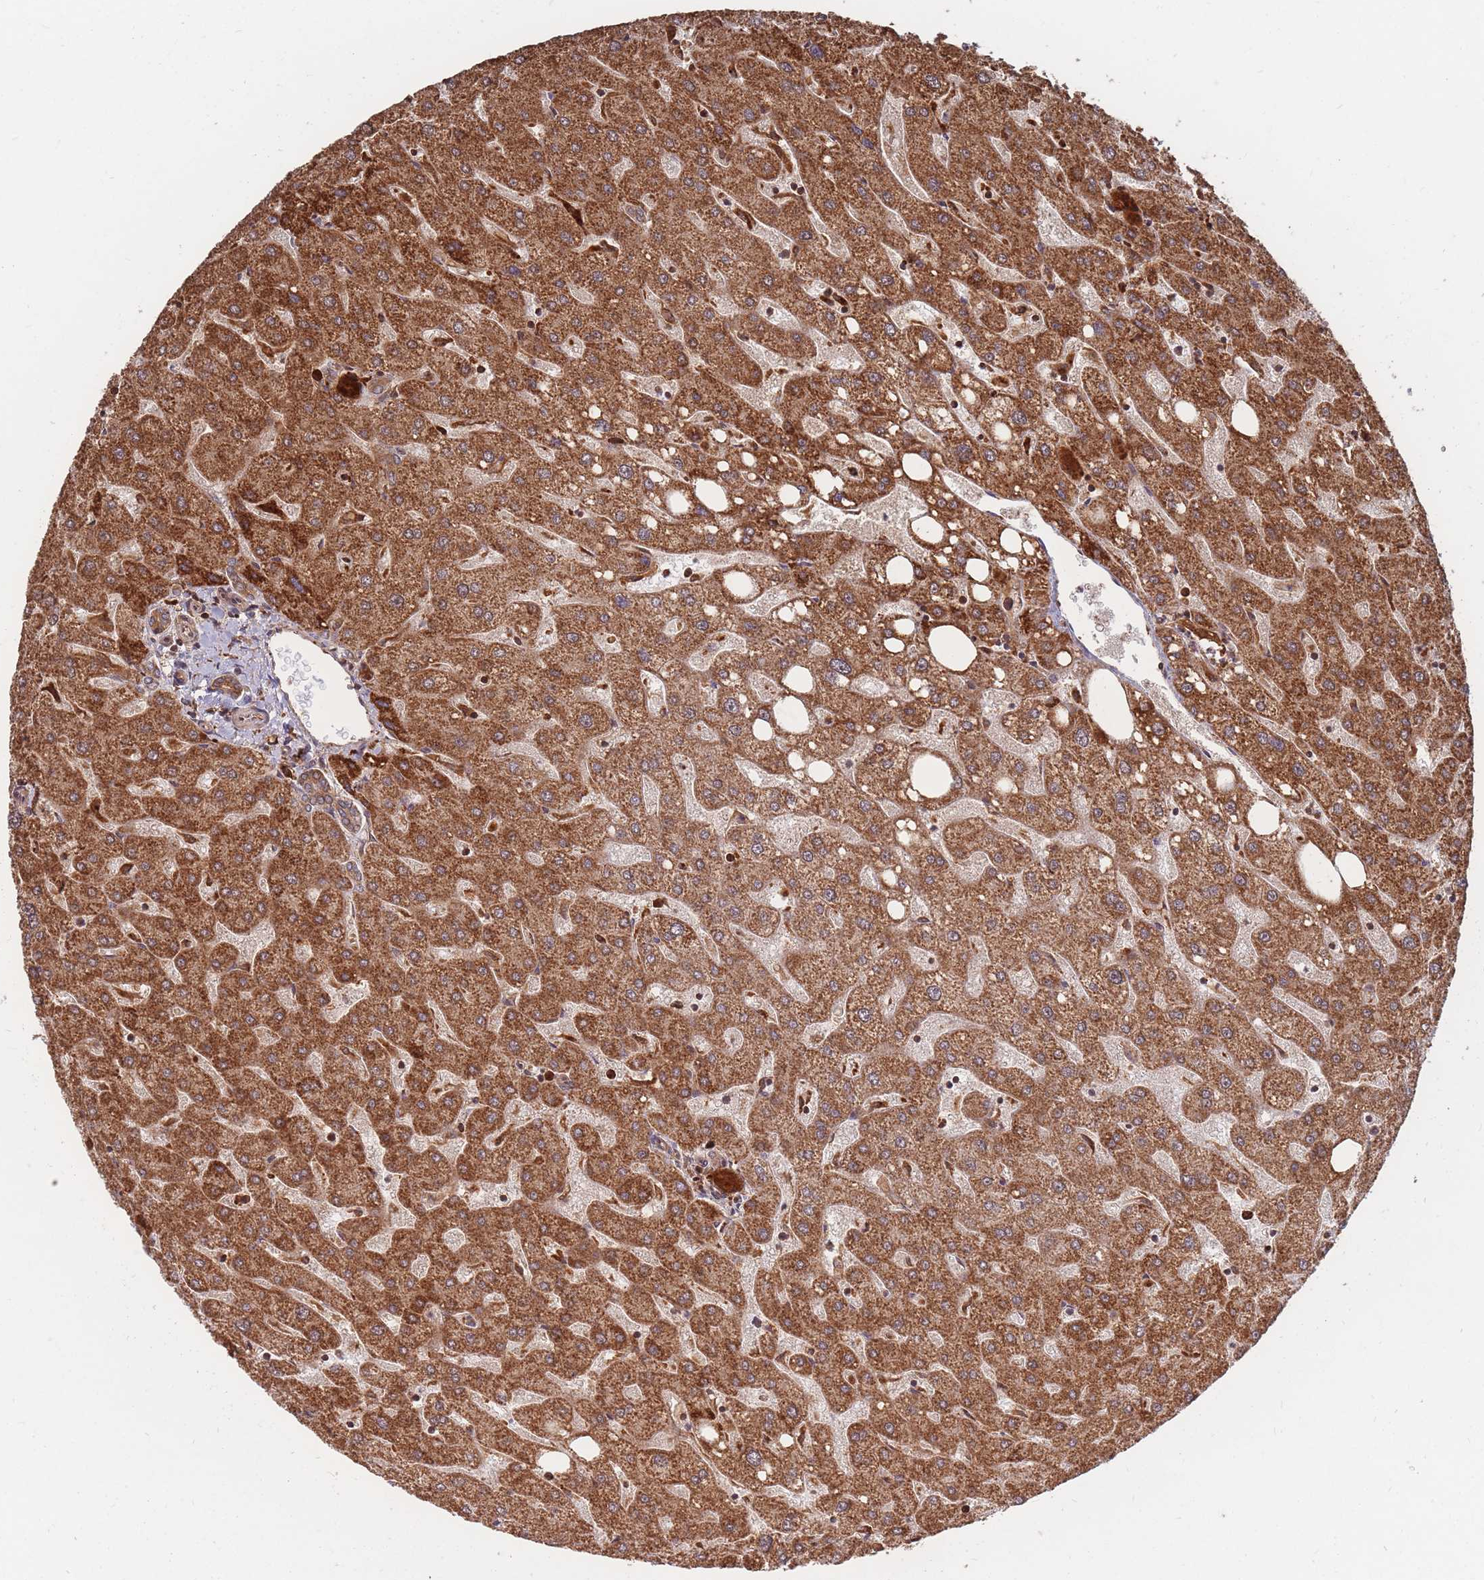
{"staining": {"intensity": "moderate", "quantity": ">75%", "location": "cytoplasmic/membranous"}, "tissue": "liver", "cell_type": "Cholangiocytes", "image_type": "normal", "snomed": [{"axis": "morphology", "description": "Normal tissue, NOS"}, {"axis": "topography", "description": "Liver"}], "caption": "Immunohistochemical staining of unremarkable human liver exhibits medium levels of moderate cytoplasmic/membranous positivity in approximately >75% of cholangiocytes. Nuclei are stained in blue.", "gene": "RASSF2", "patient": {"sex": "male", "age": 67}}